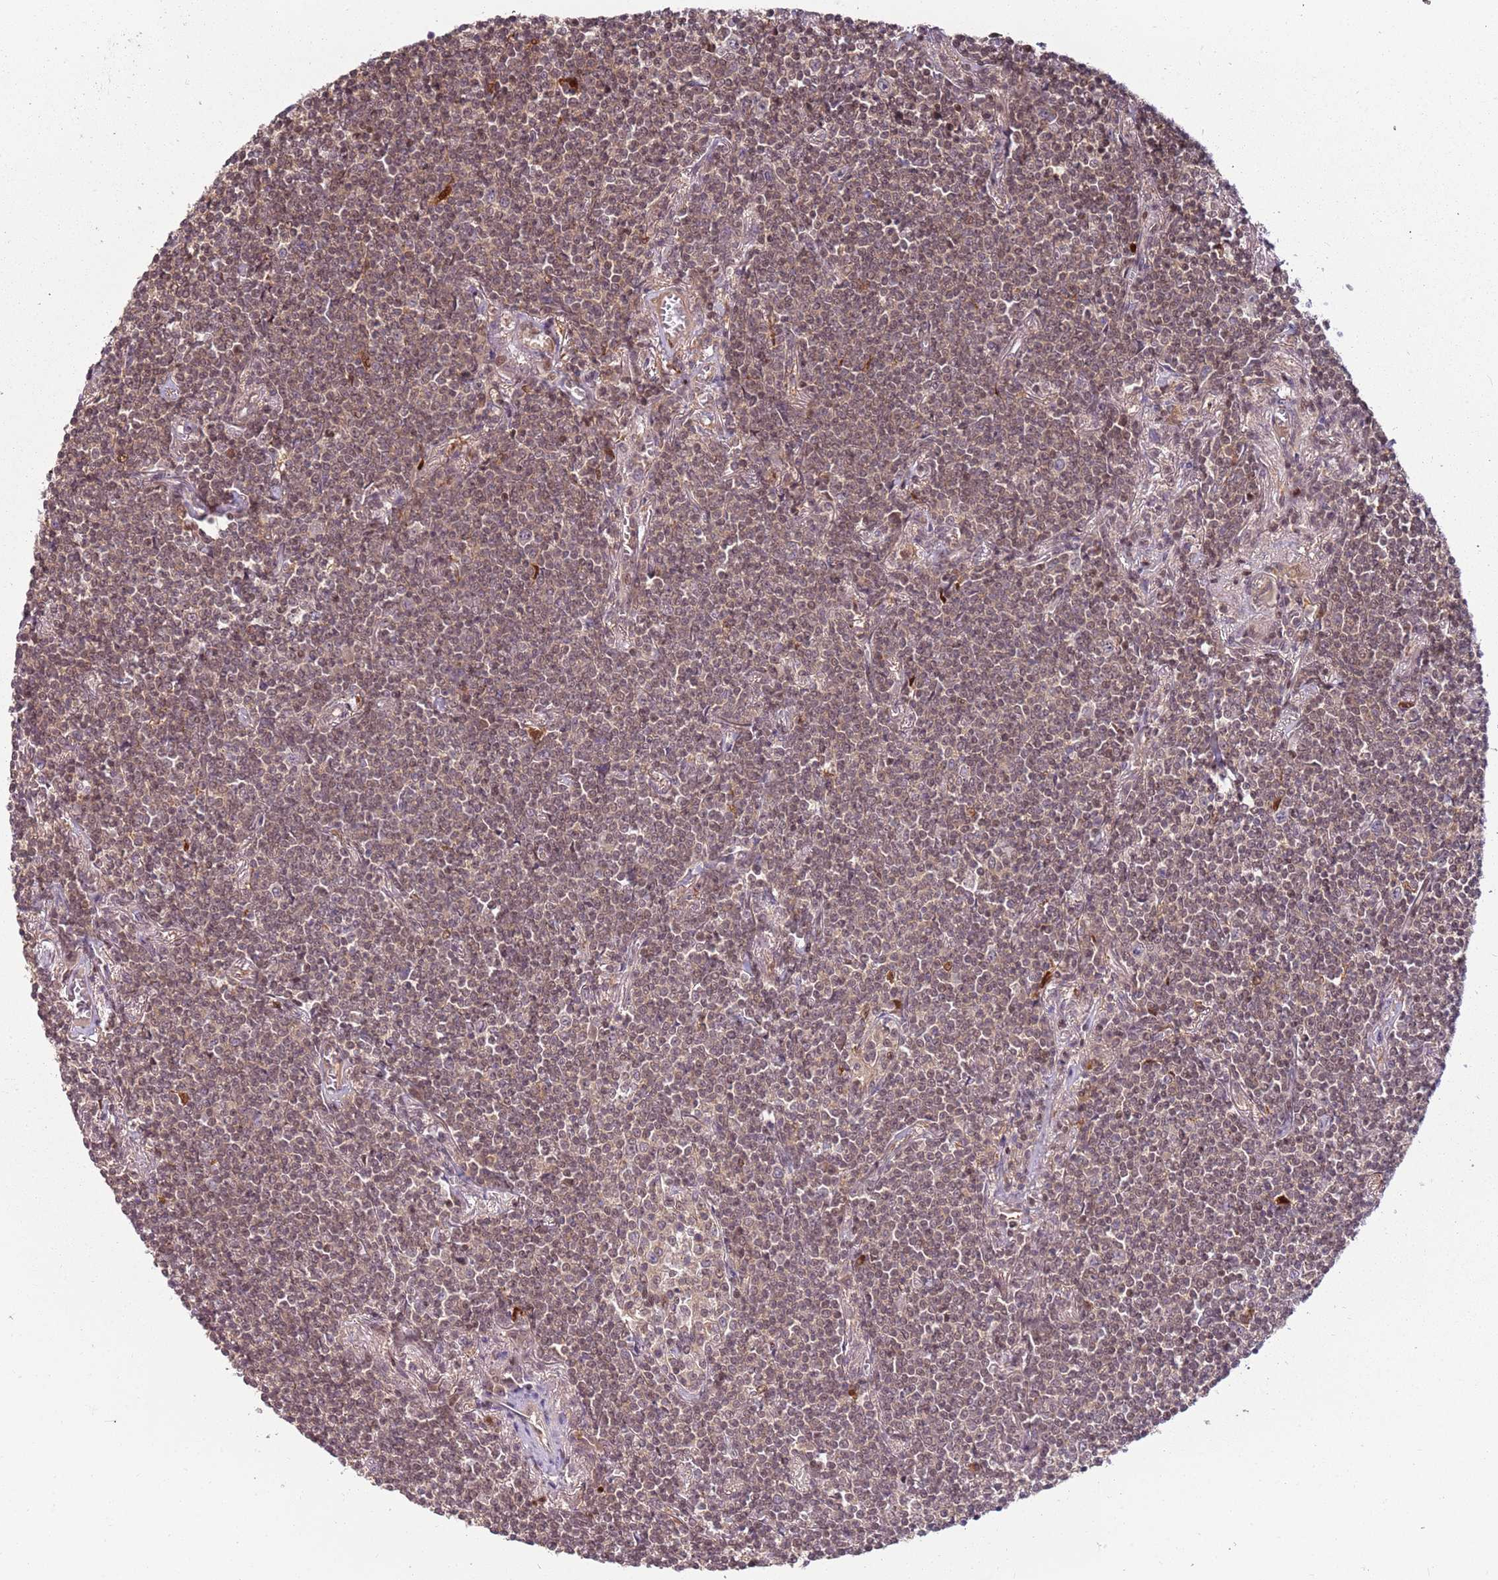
{"staining": {"intensity": "moderate", "quantity": ">75%", "location": "nuclear"}, "tissue": "lymphoma", "cell_type": "Tumor cells", "image_type": "cancer", "snomed": [{"axis": "morphology", "description": "Malignant lymphoma, non-Hodgkin's type, Low grade"}, {"axis": "topography", "description": "Lung"}], "caption": "Immunohistochemical staining of lymphoma demonstrates medium levels of moderate nuclear protein expression in about >75% of tumor cells.", "gene": "GSTO2", "patient": {"sex": "female", "age": 71}}